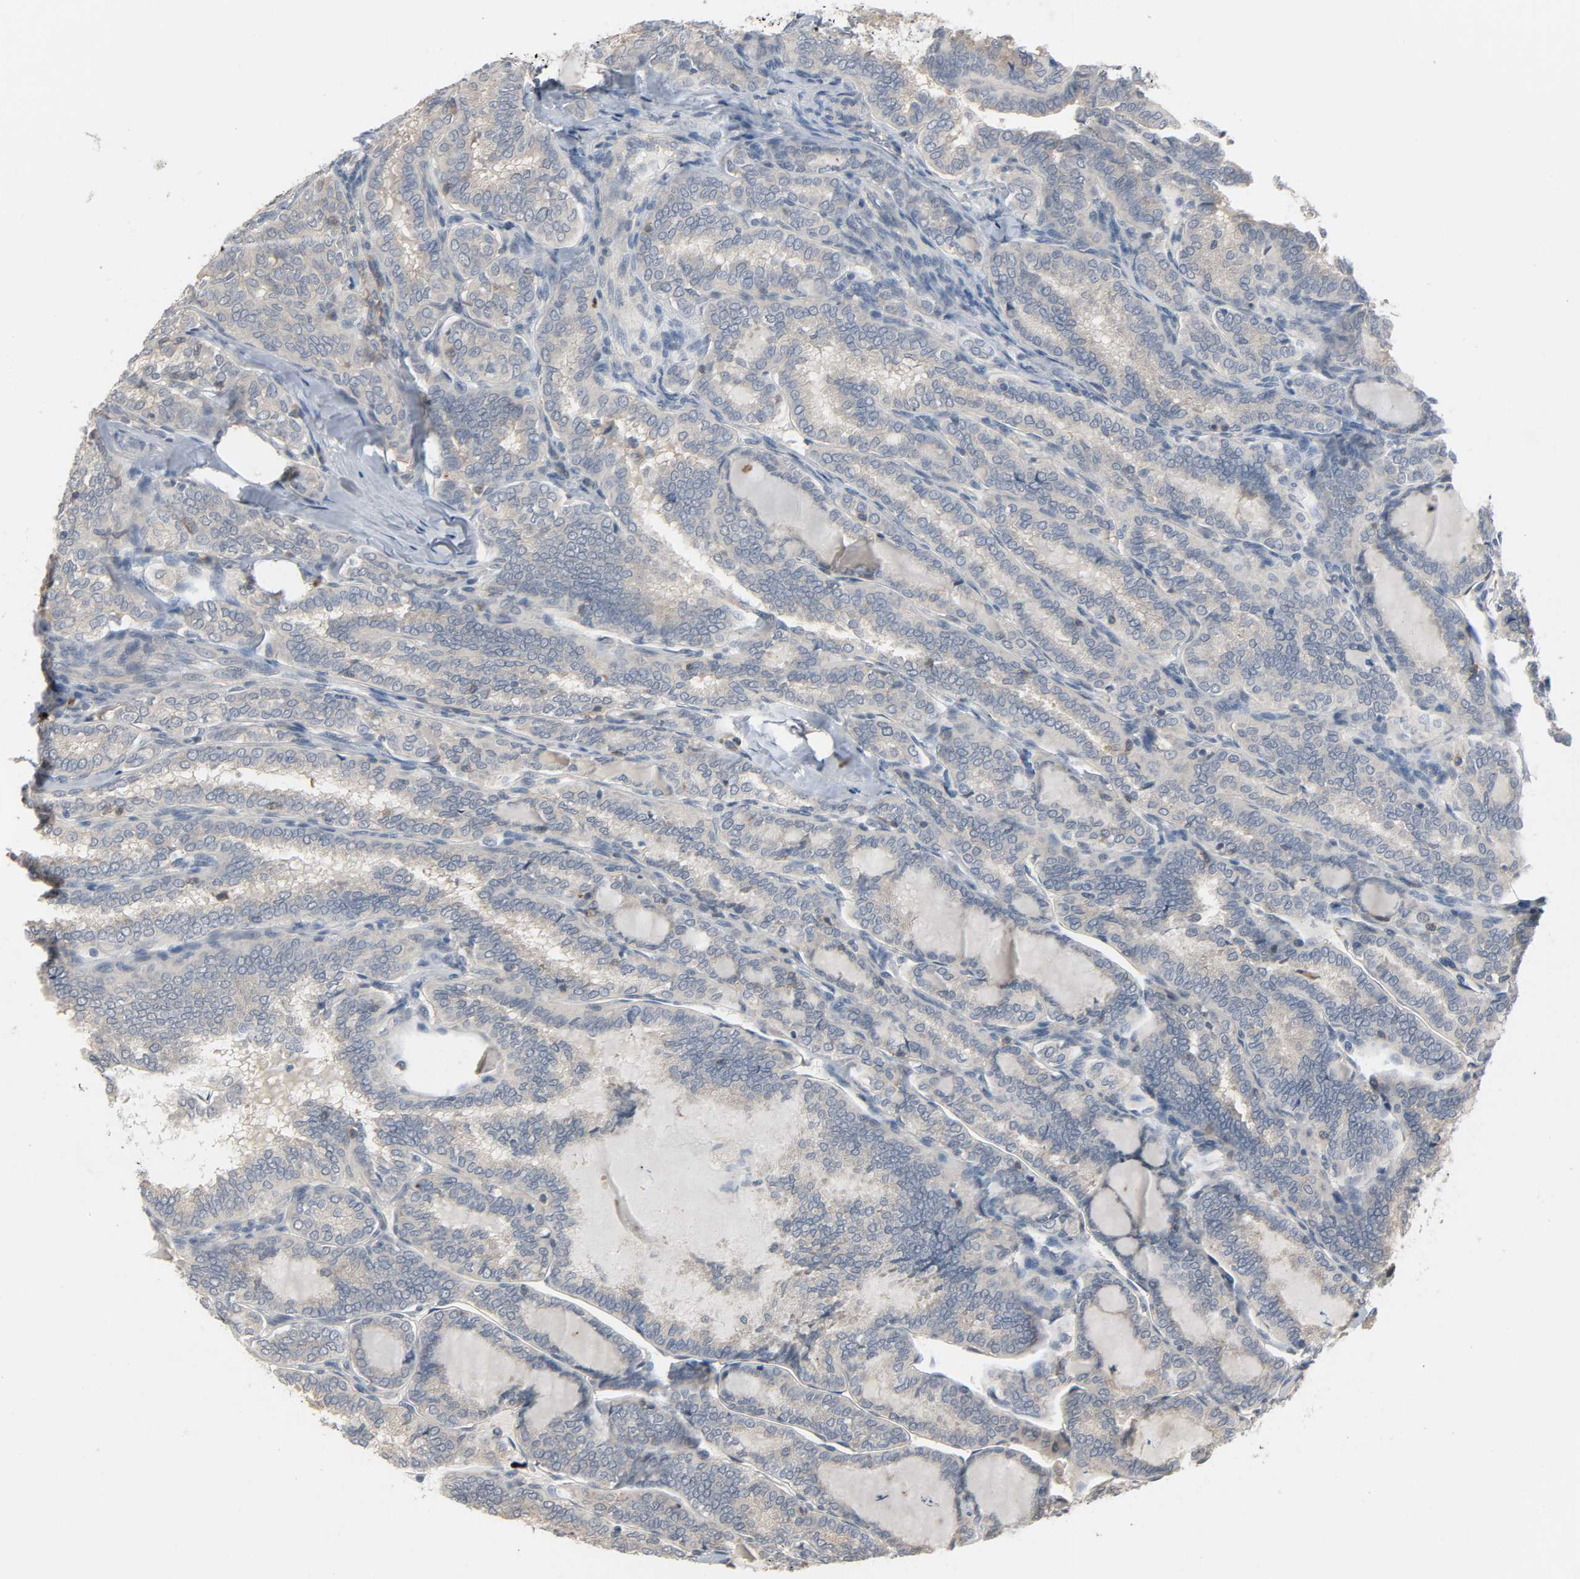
{"staining": {"intensity": "weak", "quantity": "25%-75%", "location": "cytoplasmic/membranous"}, "tissue": "thyroid cancer", "cell_type": "Tumor cells", "image_type": "cancer", "snomed": [{"axis": "morphology", "description": "Papillary adenocarcinoma, NOS"}, {"axis": "topography", "description": "Thyroid gland"}], "caption": "Protein staining of thyroid papillary adenocarcinoma tissue reveals weak cytoplasmic/membranous positivity in approximately 25%-75% of tumor cells.", "gene": "CD4", "patient": {"sex": "female", "age": 30}}